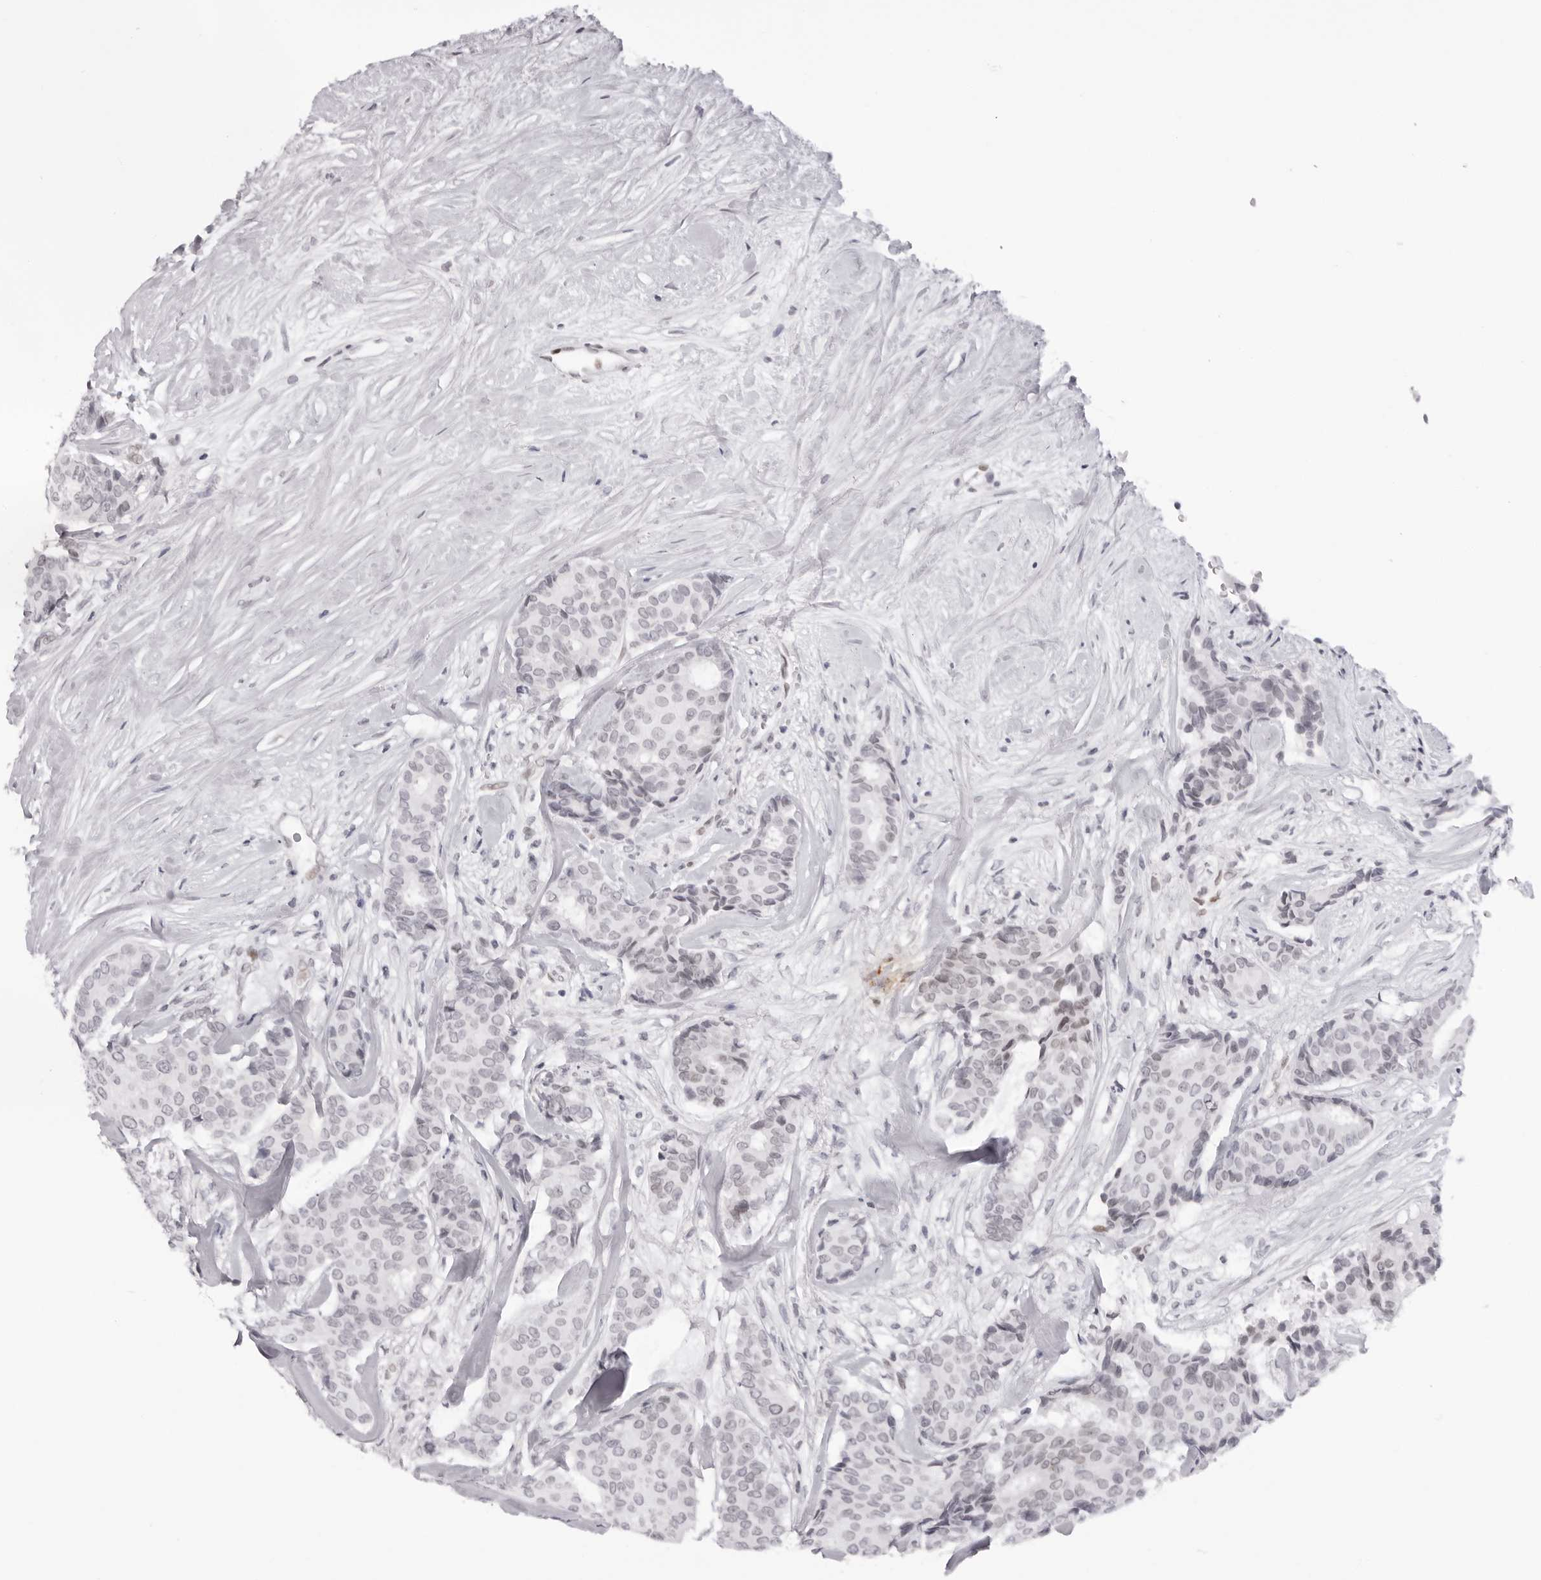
{"staining": {"intensity": "negative", "quantity": "none", "location": "none"}, "tissue": "breast cancer", "cell_type": "Tumor cells", "image_type": "cancer", "snomed": [{"axis": "morphology", "description": "Duct carcinoma"}, {"axis": "topography", "description": "Breast"}], "caption": "Image shows no protein expression in tumor cells of breast cancer tissue.", "gene": "MAFK", "patient": {"sex": "female", "age": 75}}